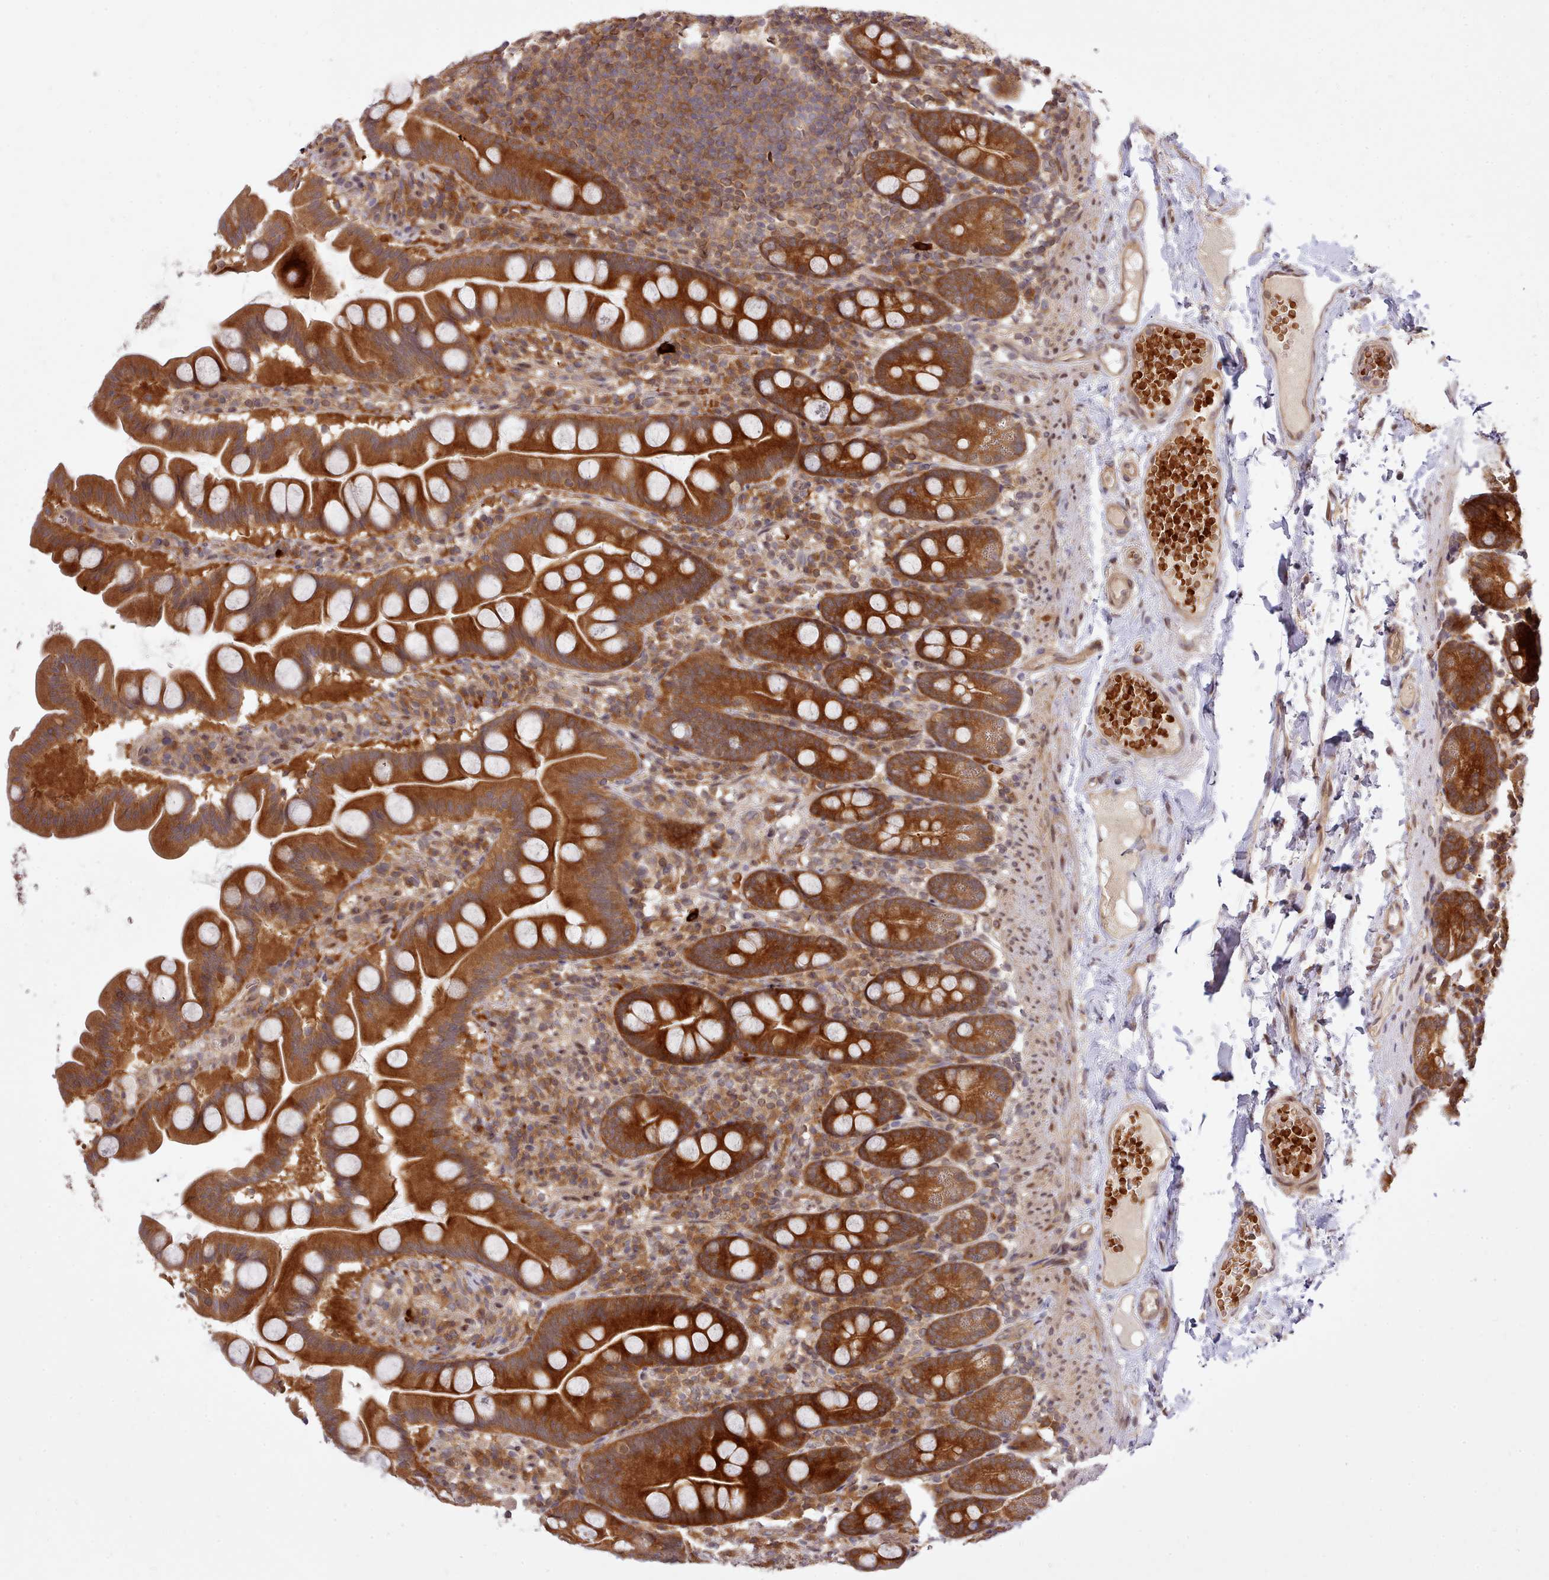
{"staining": {"intensity": "strong", "quantity": ">75%", "location": "cytoplasmic/membranous"}, "tissue": "small intestine", "cell_type": "Glandular cells", "image_type": "normal", "snomed": [{"axis": "morphology", "description": "Normal tissue, NOS"}, {"axis": "topography", "description": "Small intestine"}], "caption": "High-magnification brightfield microscopy of normal small intestine stained with DAB (brown) and counterstained with hematoxylin (blue). glandular cells exhibit strong cytoplasmic/membranous staining is present in approximately>75% of cells. (DAB (3,3'-diaminobenzidine) IHC with brightfield microscopy, high magnification).", "gene": "UBE2G1", "patient": {"sex": "female", "age": 68}}